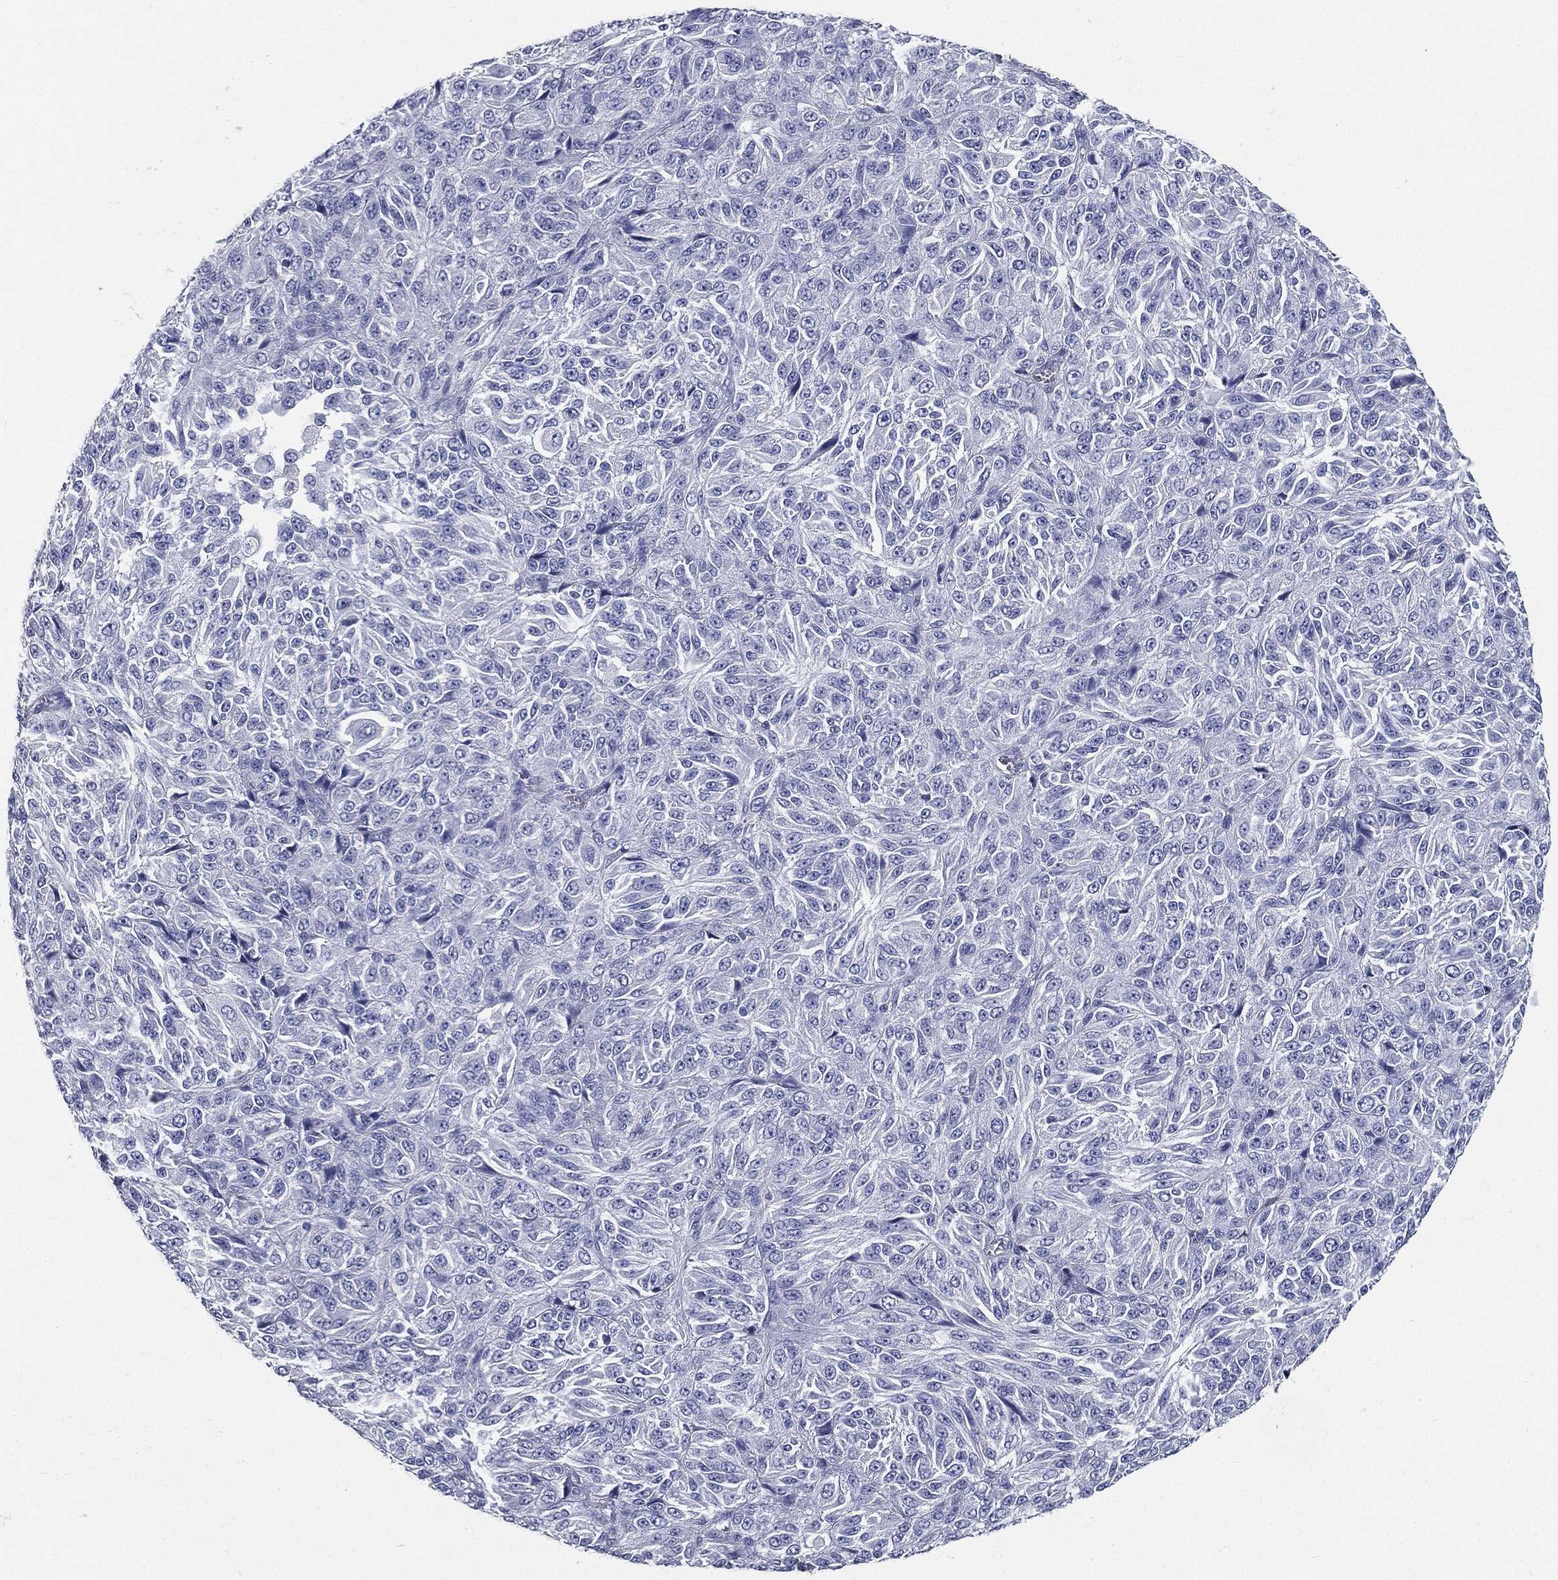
{"staining": {"intensity": "negative", "quantity": "none", "location": "none"}, "tissue": "melanoma", "cell_type": "Tumor cells", "image_type": "cancer", "snomed": [{"axis": "morphology", "description": "Malignant melanoma, Metastatic site"}, {"axis": "topography", "description": "Brain"}], "caption": "IHC of melanoma shows no expression in tumor cells.", "gene": "CUZD1", "patient": {"sex": "female", "age": 56}}